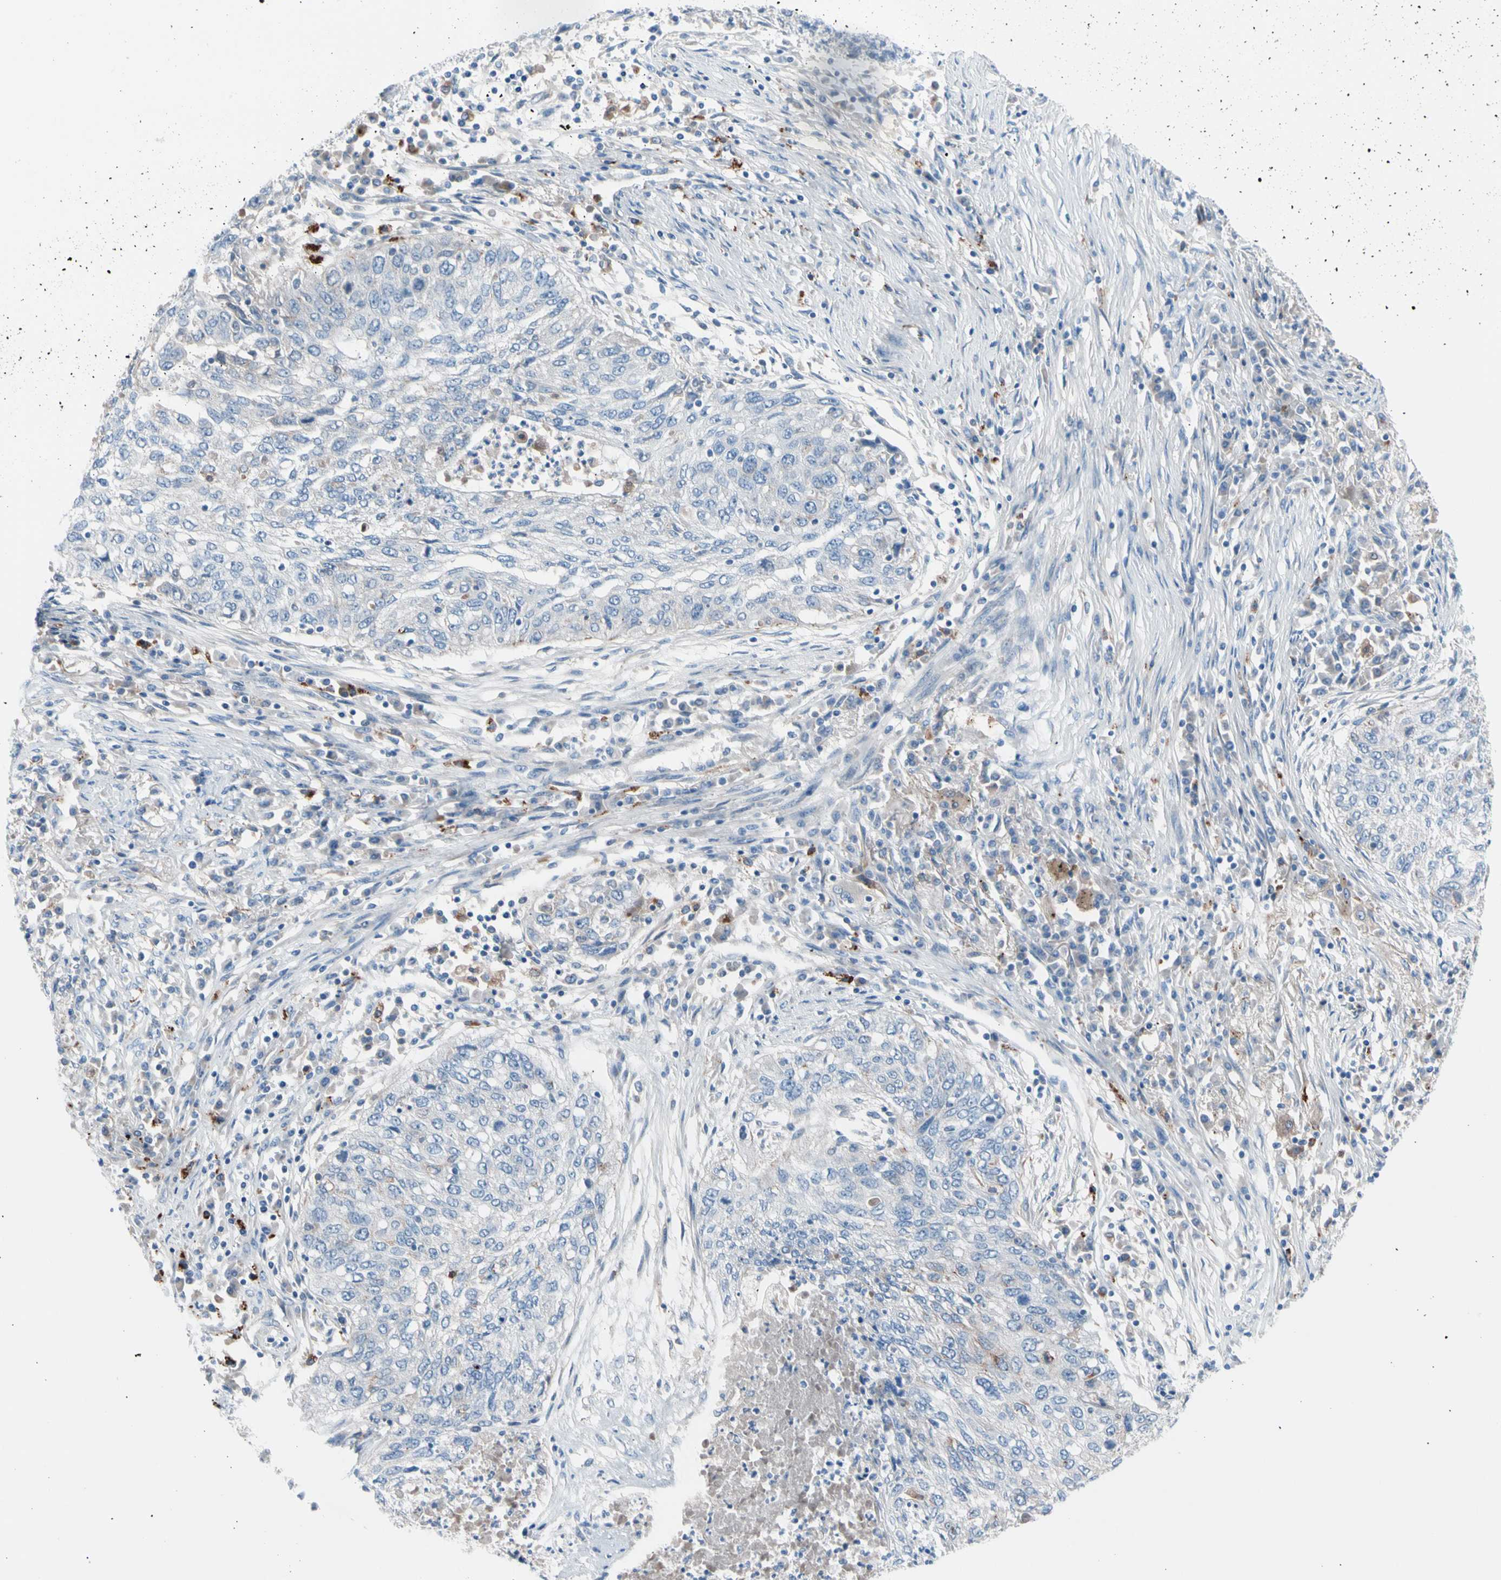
{"staining": {"intensity": "negative", "quantity": "none", "location": "none"}, "tissue": "lung cancer", "cell_type": "Tumor cells", "image_type": "cancer", "snomed": [{"axis": "morphology", "description": "Squamous cell carcinoma, NOS"}, {"axis": "topography", "description": "Lung"}], "caption": "Lung cancer was stained to show a protein in brown. There is no significant positivity in tumor cells. (Brightfield microscopy of DAB IHC at high magnification).", "gene": "CASQ1", "patient": {"sex": "female", "age": 63}}